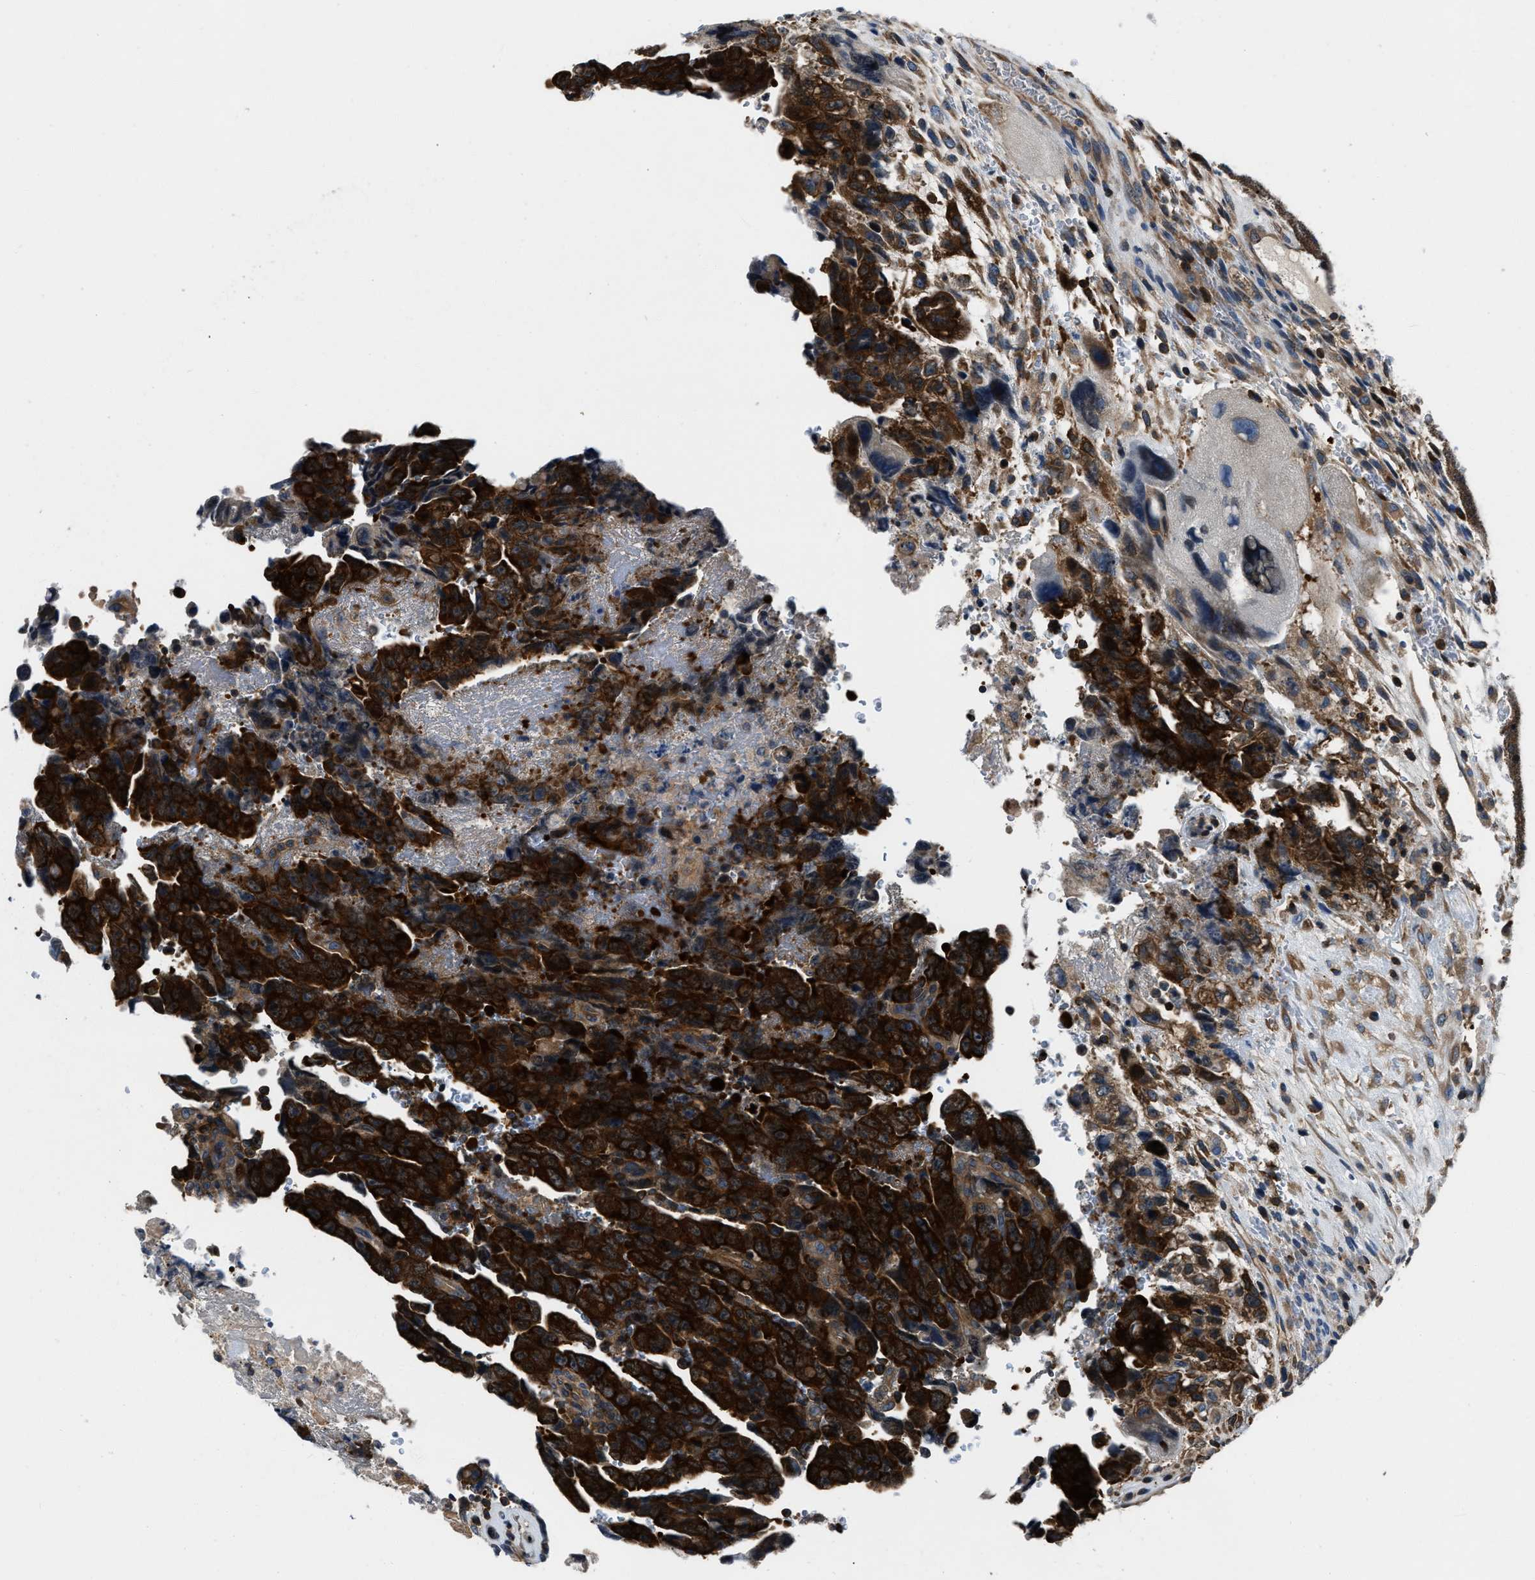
{"staining": {"intensity": "strong", "quantity": ">75%", "location": "cytoplasmic/membranous"}, "tissue": "testis cancer", "cell_type": "Tumor cells", "image_type": "cancer", "snomed": [{"axis": "morphology", "description": "Carcinoma, Embryonal, NOS"}, {"axis": "topography", "description": "Testis"}], "caption": "A brown stain labels strong cytoplasmic/membranous staining of a protein in testis cancer (embryonal carcinoma) tumor cells.", "gene": "YARS1", "patient": {"sex": "male", "age": 28}}